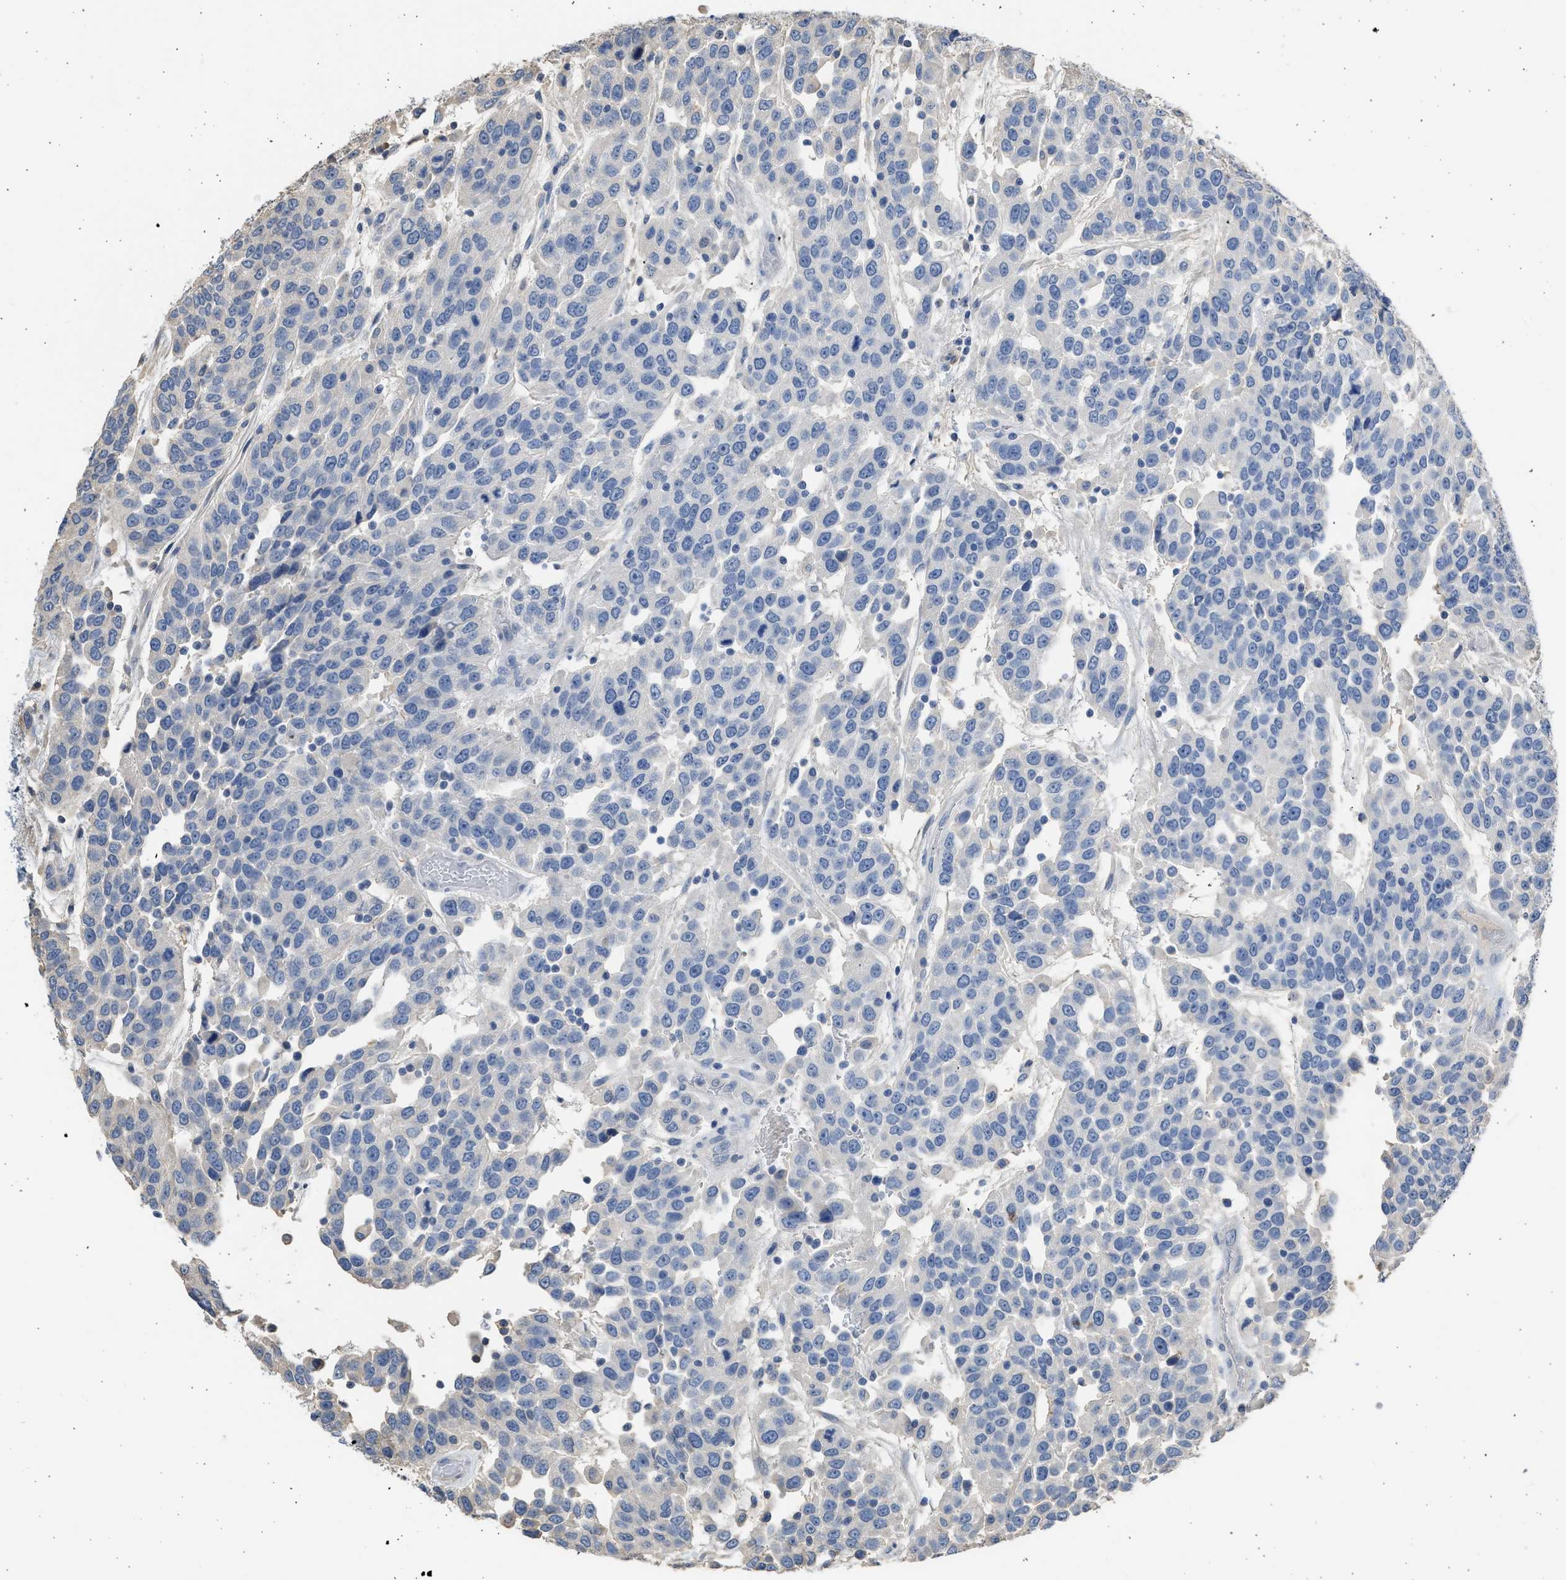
{"staining": {"intensity": "negative", "quantity": "none", "location": "none"}, "tissue": "urothelial cancer", "cell_type": "Tumor cells", "image_type": "cancer", "snomed": [{"axis": "morphology", "description": "Urothelial carcinoma, High grade"}, {"axis": "topography", "description": "Urinary bladder"}], "caption": "DAB immunohistochemical staining of urothelial carcinoma (high-grade) displays no significant staining in tumor cells.", "gene": "SULT2A1", "patient": {"sex": "female", "age": 80}}